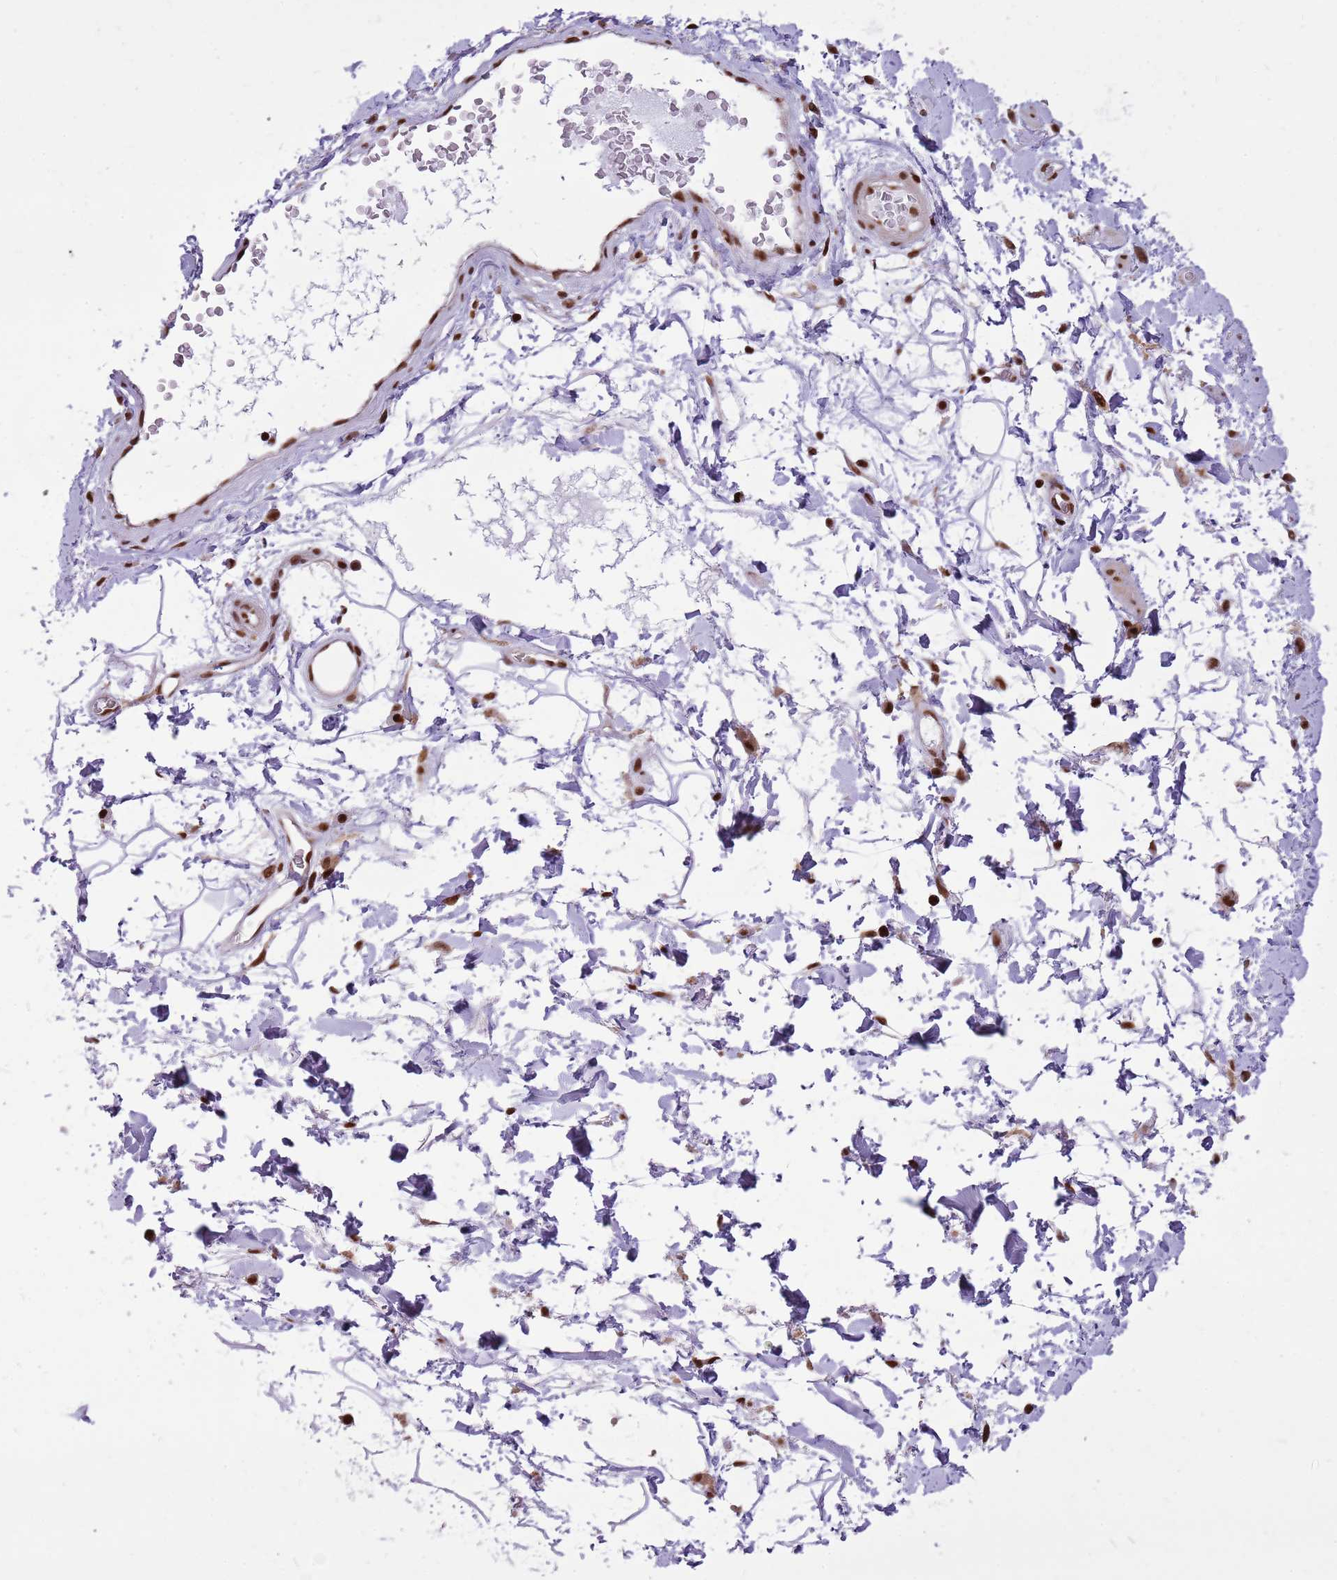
{"staining": {"intensity": "moderate", "quantity": "25%-75%", "location": "nuclear"}, "tissue": "adipose tissue", "cell_type": "Adipocytes", "image_type": "normal", "snomed": [{"axis": "morphology", "description": "Normal tissue, NOS"}, {"axis": "morphology", "description": "Adenocarcinoma, NOS"}, {"axis": "topography", "description": "Rectum"}, {"axis": "topography", "description": "Vagina"}, {"axis": "topography", "description": "Peripheral nerve tissue"}], "caption": "Immunohistochemistry of benign human adipose tissue shows medium levels of moderate nuclear positivity in about 25%-75% of adipocytes. (brown staining indicates protein expression, while blue staining denotes nuclei).", "gene": "WASHC4", "patient": {"sex": "female", "age": 71}}